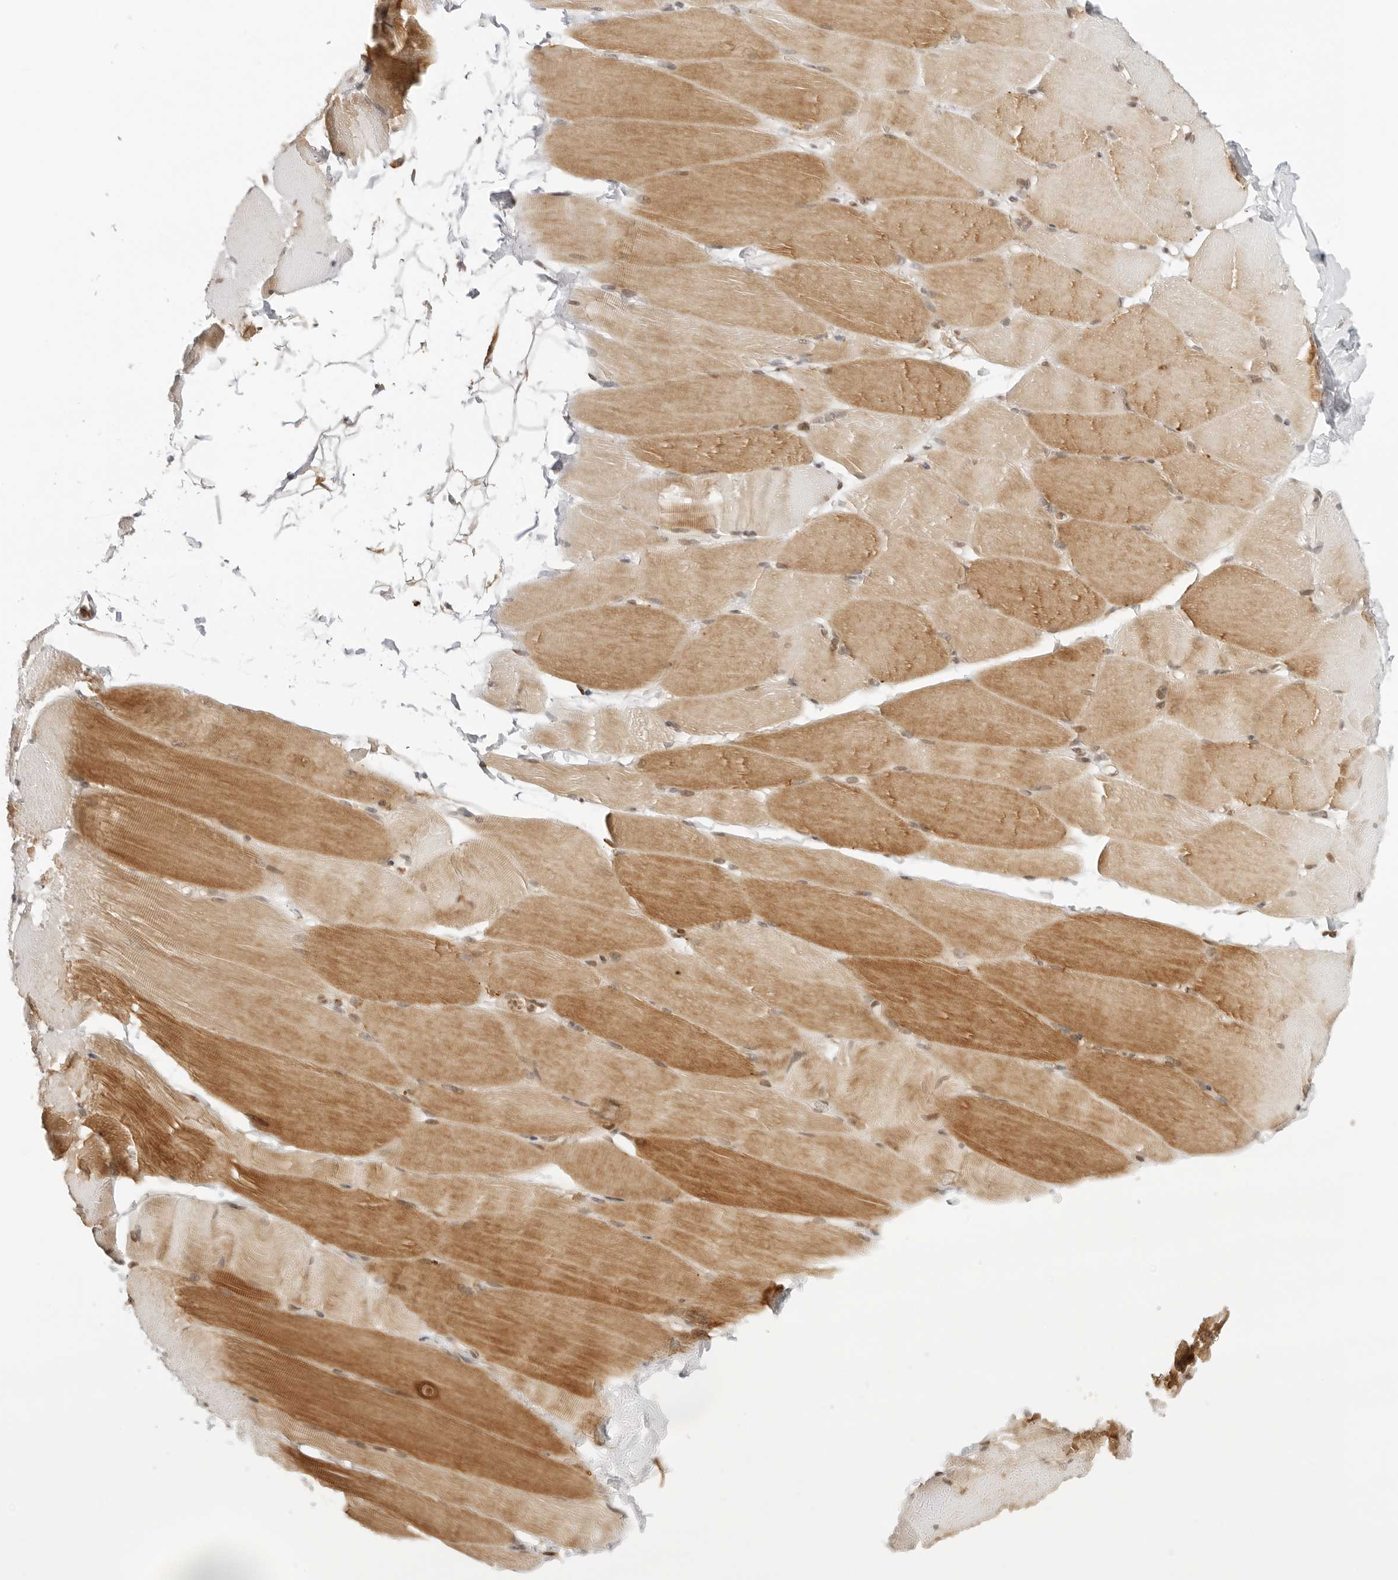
{"staining": {"intensity": "moderate", "quantity": "25%-75%", "location": "cytoplasmic/membranous"}, "tissue": "skeletal muscle", "cell_type": "Myocytes", "image_type": "normal", "snomed": [{"axis": "morphology", "description": "Normal tissue, NOS"}, {"axis": "topography", "description": "Skeletal muscle"}, {"axis": "topography", "description": "Parathyroid gland"}], "caption": "The image exhibits staining of benign skeletal muscle, revealing moderate cytoplasmic/membranous protein staining (brown color) within myocytes.", "gene": "RC3H1", "patient": {"sex": "female", "age": 37}}